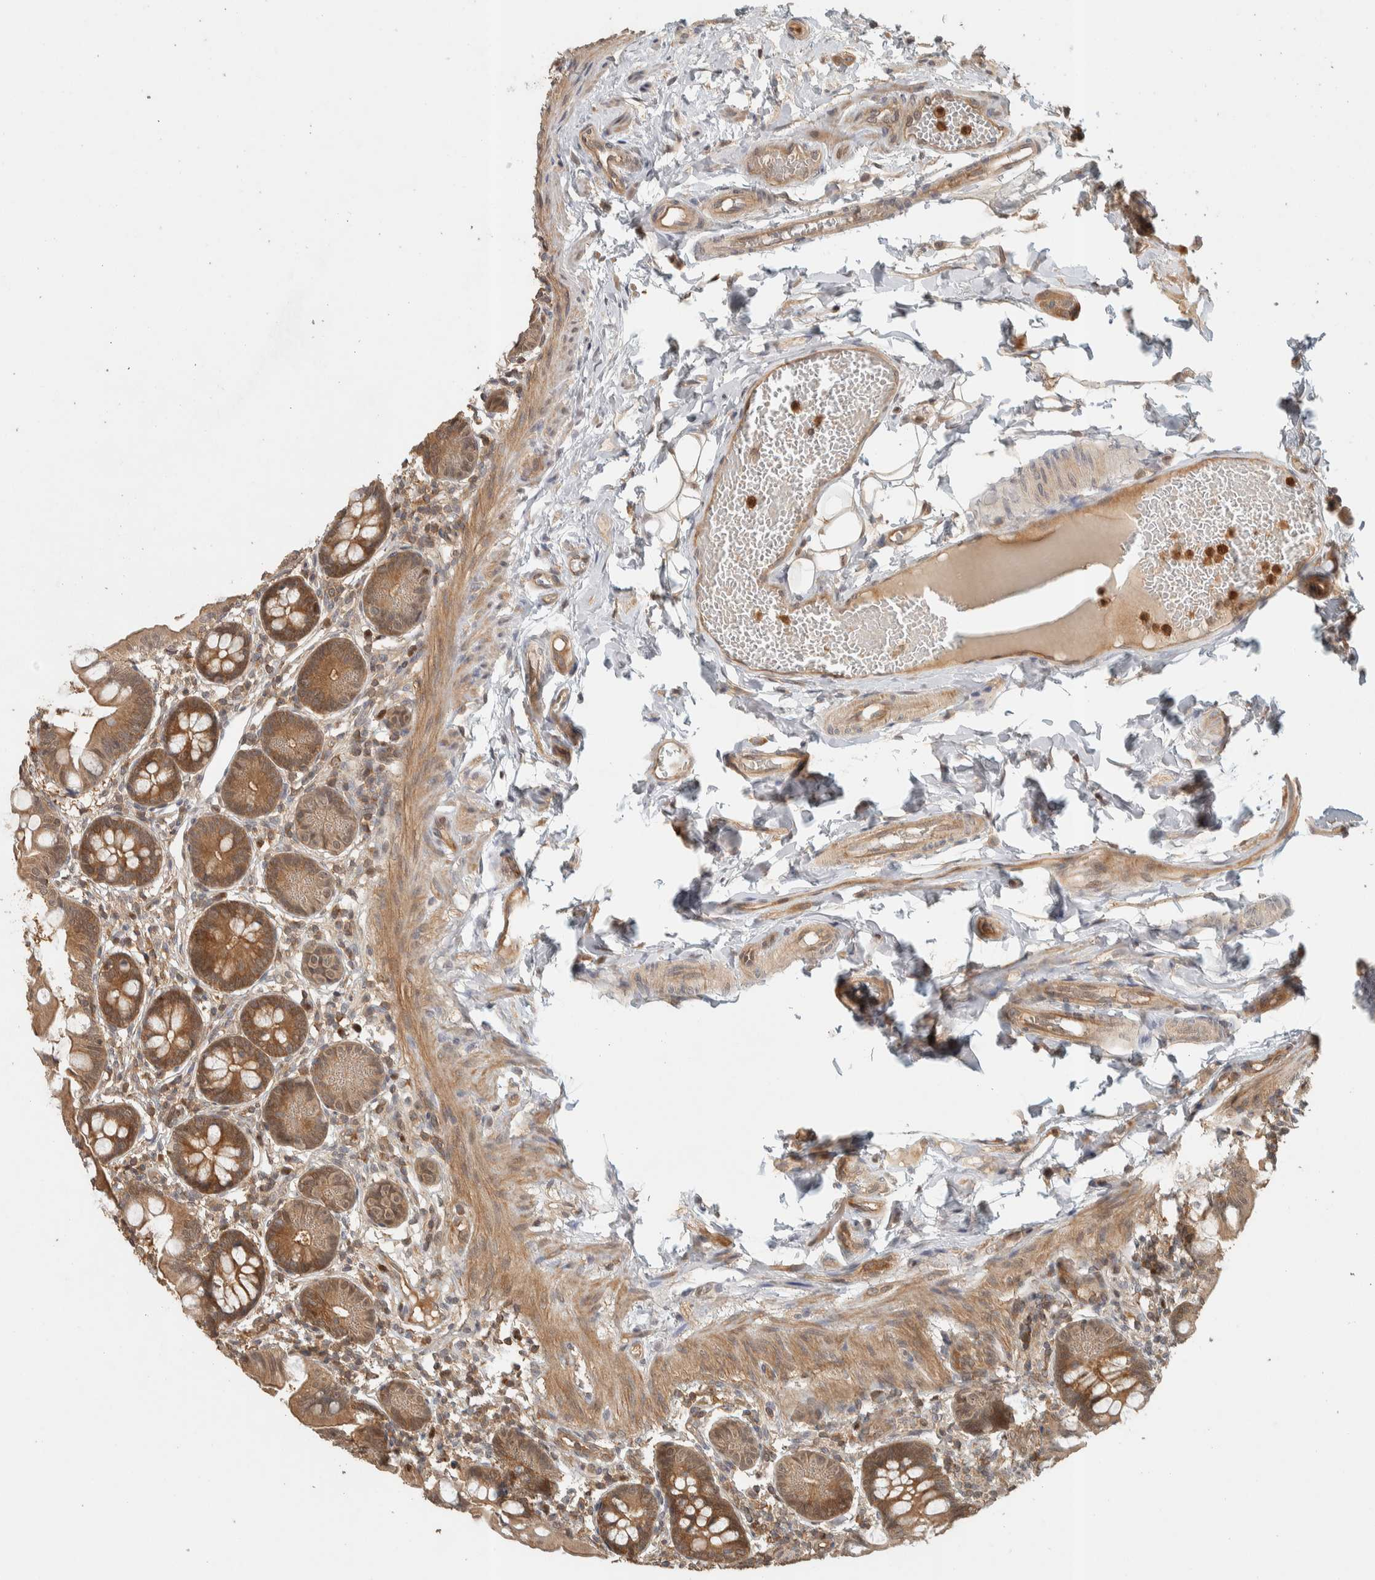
{"staining": {"intensity": "moderate", "quantity": ">75%", "location": "cytoplasmic/membranous"}, "tissue": "small intestine", "cell_type": "Glandular cells", "image_type": "normal", "snomed": [{"axis": "morphology", "description": "Normal tissue, NOS"}, {"axis": "topography", "description": "Small intestine"}], "caption": "Protein staining by immunohistochemistry (IHC) demonstrates moderate cytoplasmic/membranous positivity in about >75% of glandular cells in benign small intestine.", "gene": "ADSS2", "patient": {"sex": "male", "age": 7}}